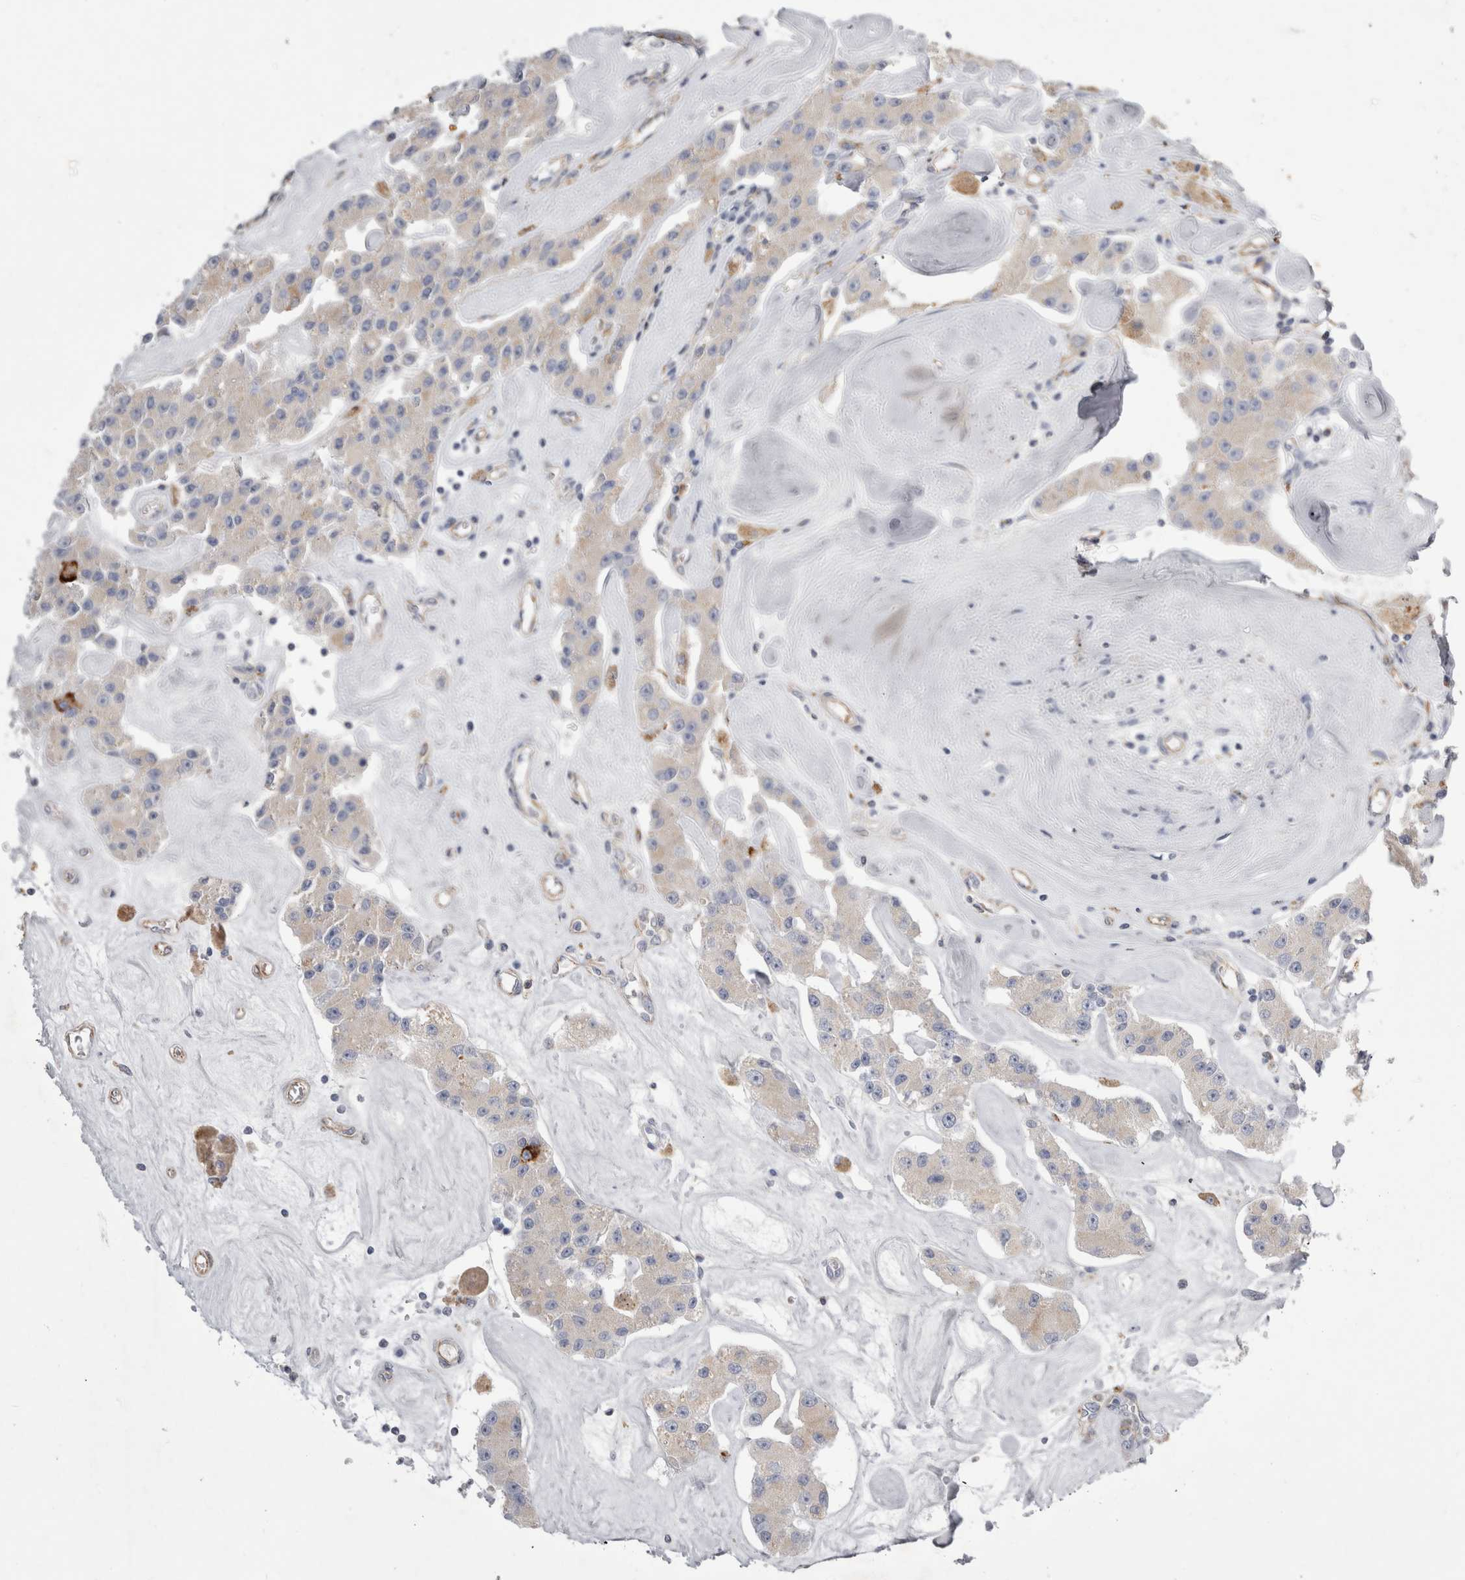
{"staining": {"intensity": "weak", "quantity": "<25%", "location": "cytoplasmic/membranous"}, "tissue": "carcinoid", "cell_type": "Tumor cells", "image_type": "cancer", "snomed": [{"axis": "morphology", "description": "Carcinoid, malignant, NOS"}, {"axis": "topography", "description": "Pancreas"}], "caption": "DAB immunohistochemical staining of carcinoid displays no significant expression in tumor cells.", "gene": "STRADB", "patient": {"sex": "male", "age": 41}}